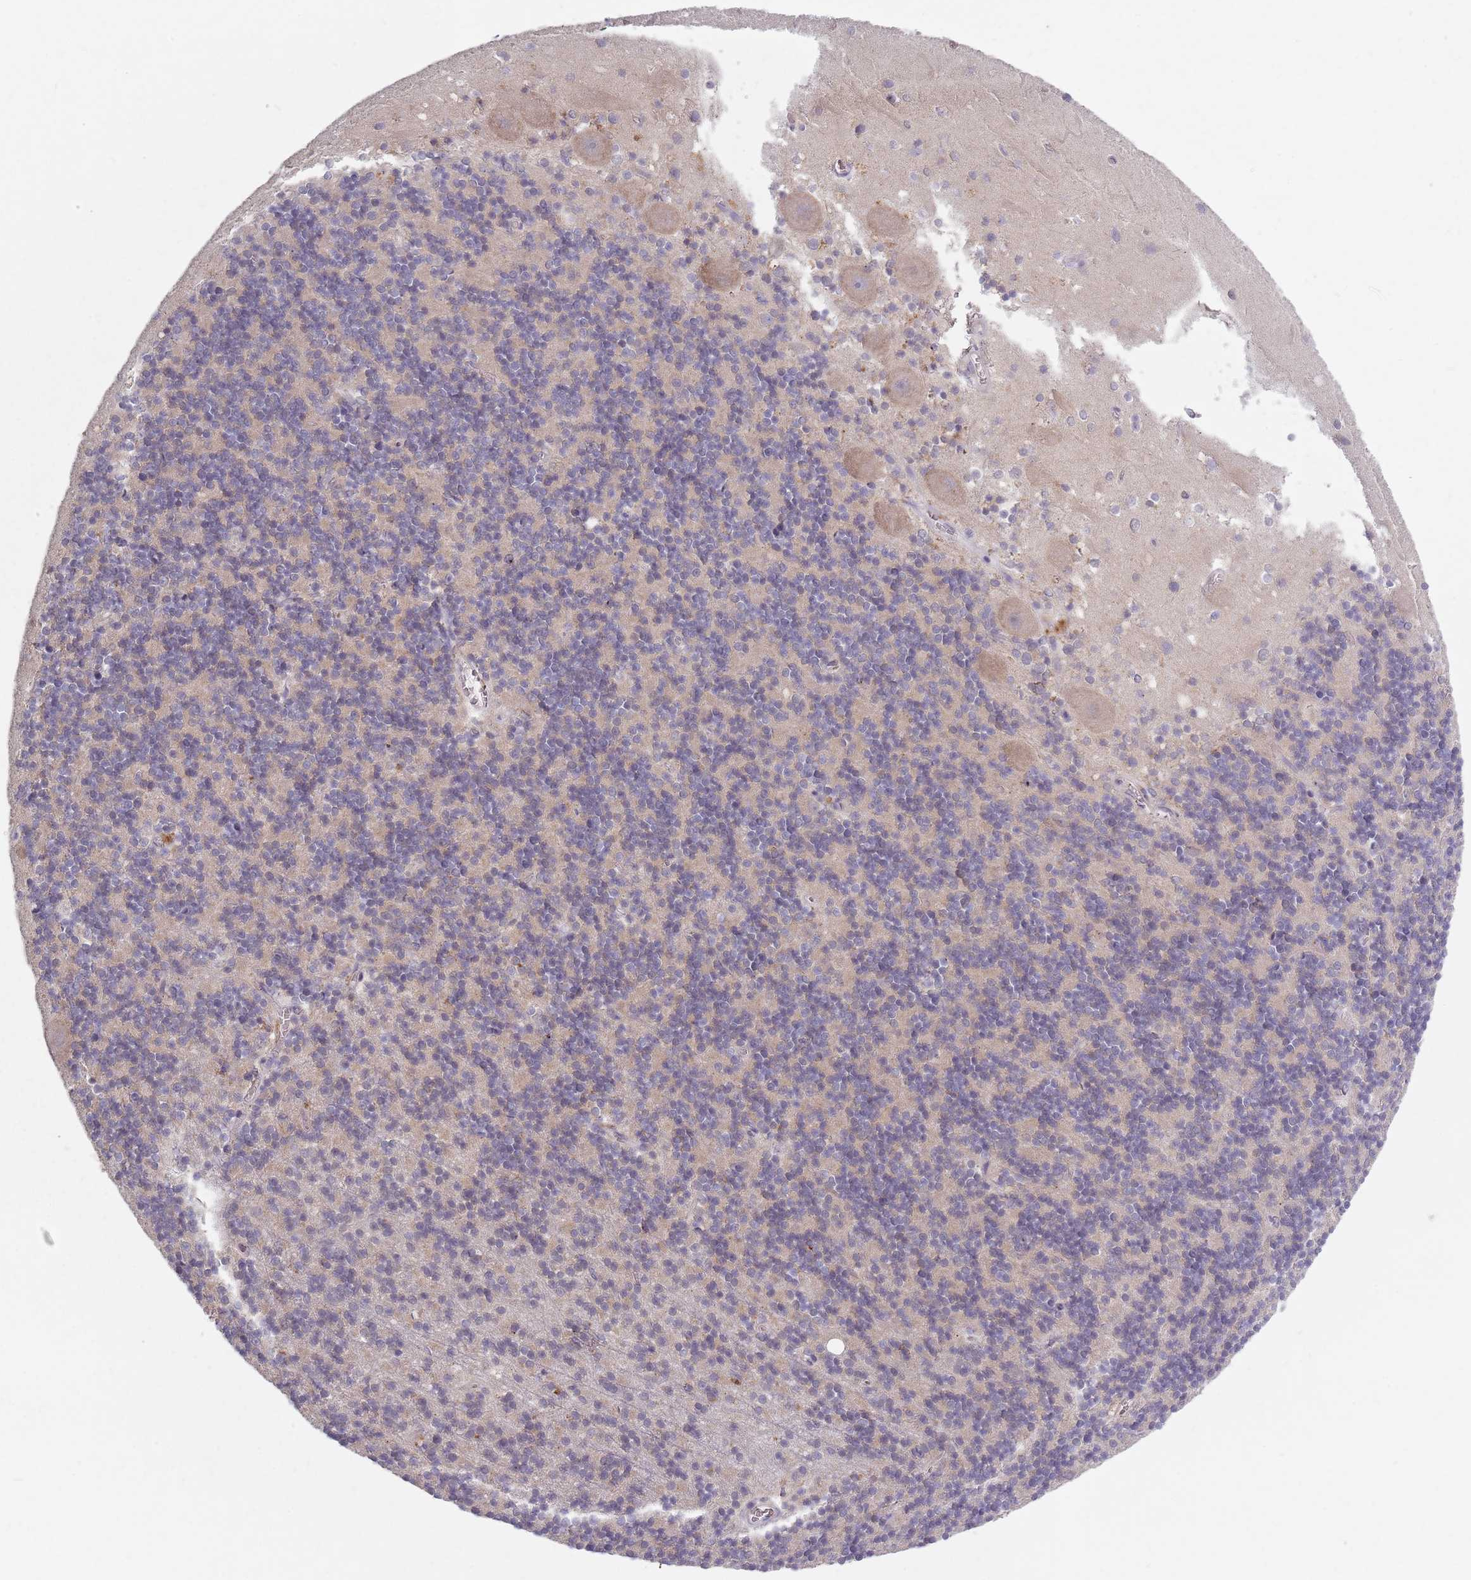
{"staining": {"intensity": "weak", "quantity": "25%-75%", "location": "cytoplasmic/membranous"}, "tissue": "cerebellum", "cell_type": "Cells in granular layer", "image_type": "normal", "snomed": [{"axis": "morphology", "description": "Normal tissue, NOS"}, {"axis": "topography", "description": "Cerebellum"}], "caption": "This histopathology image exhibits IHC staining of normal human cerebellum, with low weak cytoplasmic/membranous expression in approximately 25%-75% of cells in granular layer.", "gene": "ASB13", "patient": {"sex": "male", "age": 54}}